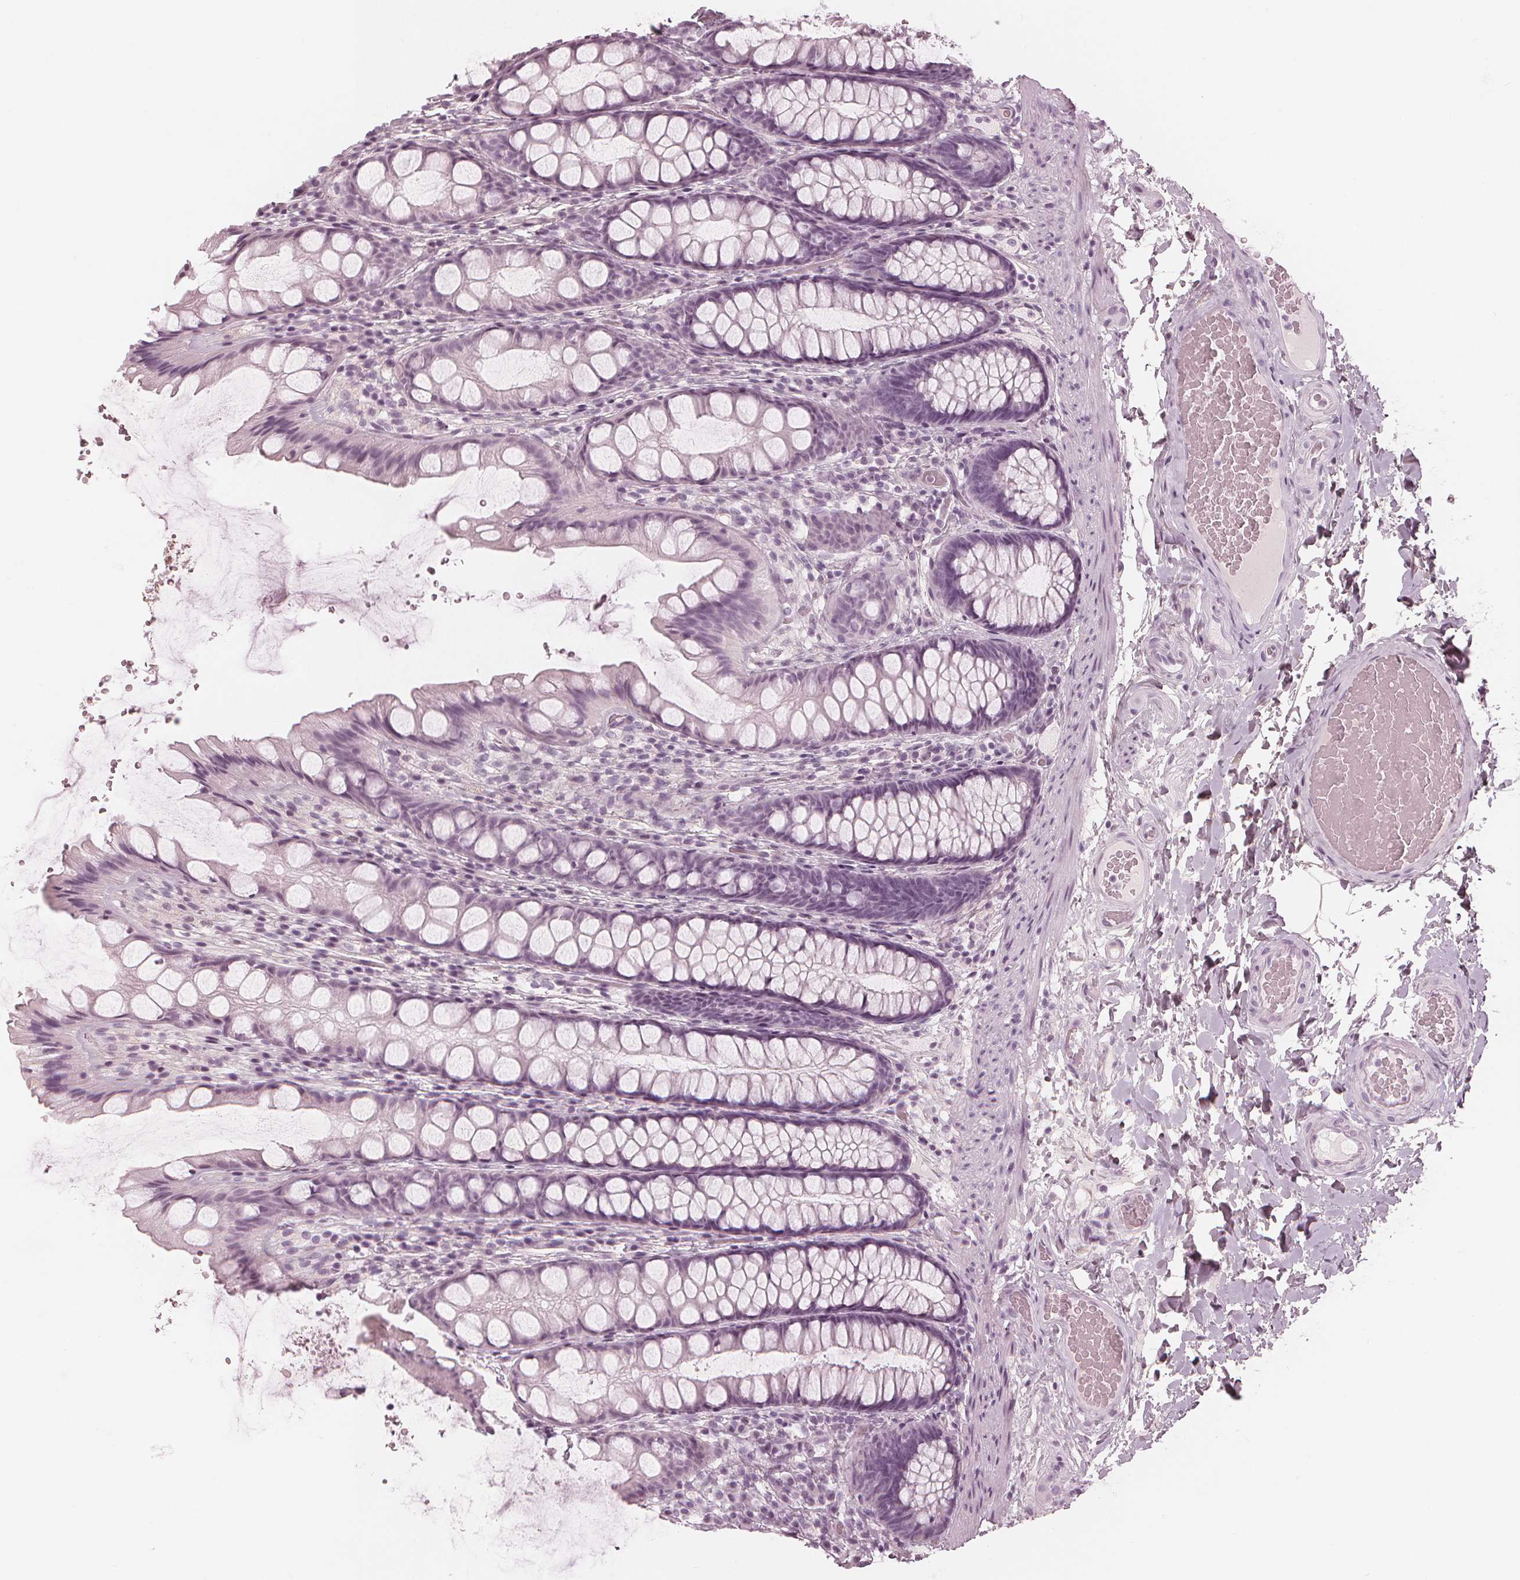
{"staining": {"intensity": "negative", "quantity": "none", "location": "none"}, "tissue": "colon", "cell_type": "Endothelial cells", "image_type": "normal", "snomed": [{"axis": "morphology", "description": "Normal tissue, NOS"}, {"axis": "topography", "description": "Colon"}], "caption": "Endothelial cells are negative for protein expression in benign human colon. The staining was performed using DAB to visualize the protein expression in brown, while the nuclei were stained in blue with hematoxylin (Magnification: 20x).", "gene": "PAEP", "patient": {"sex": "male", "age": 47}}